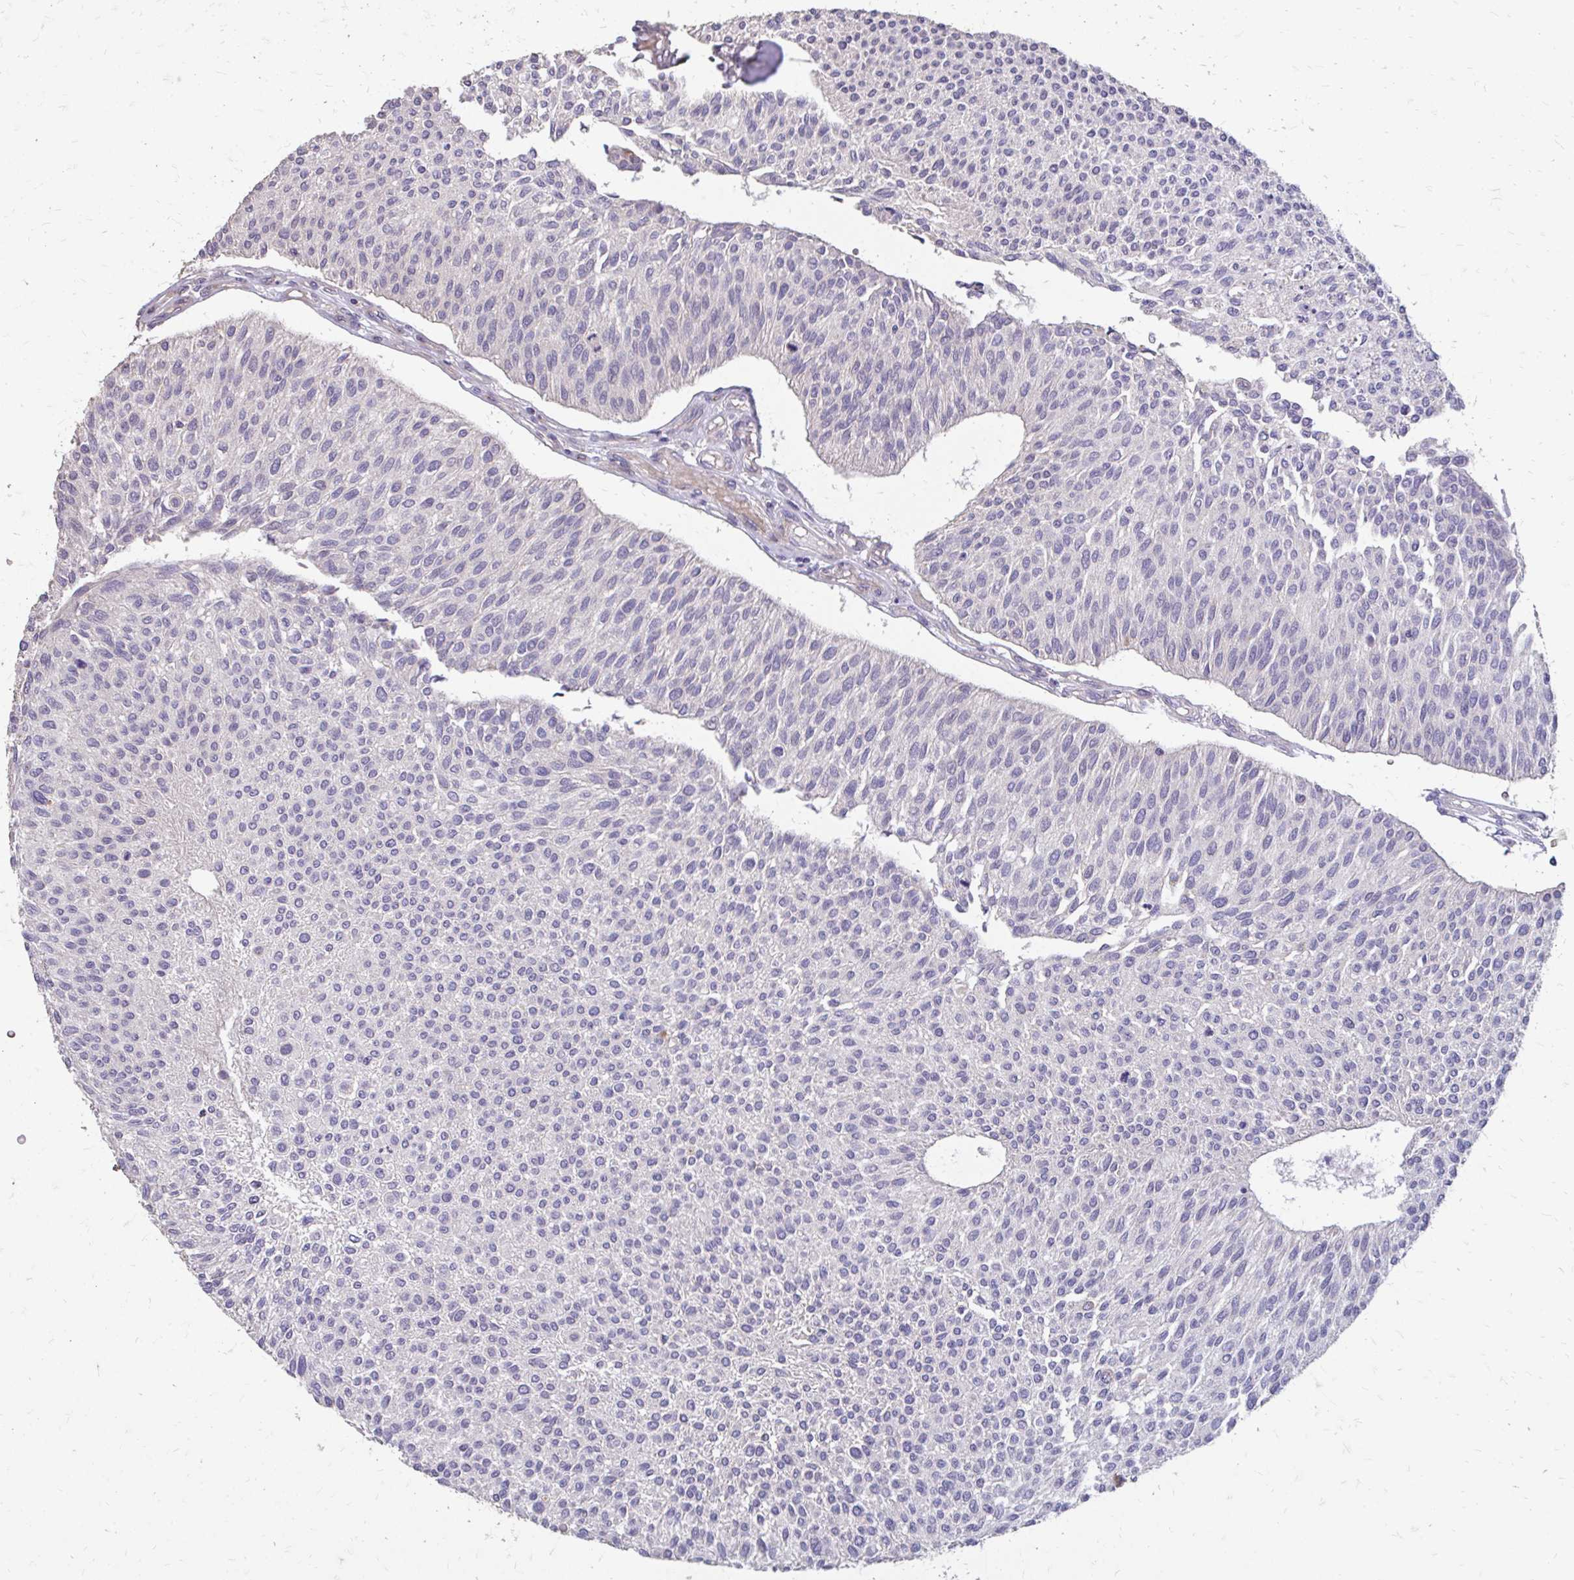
{"staining": {"intensity": "negative", "quantity": "none", "location": "none"}, "tissue": "urothelial cancer", "cell_type": "Tumor cells", "image_type": "cancer", "snomed": [{"axis": "morphology", "description": "Urothelial carcinoma, NOS"}, {"axis": "topography", "description": "Urinary bladder"}], "caption": "An immunohistochemistry image of urothelial cancer is shown. There is no staining in tumor cells of urothelial cancer.", "gene": "MYORG", "patient": {"sex": "male", "age": 55}}